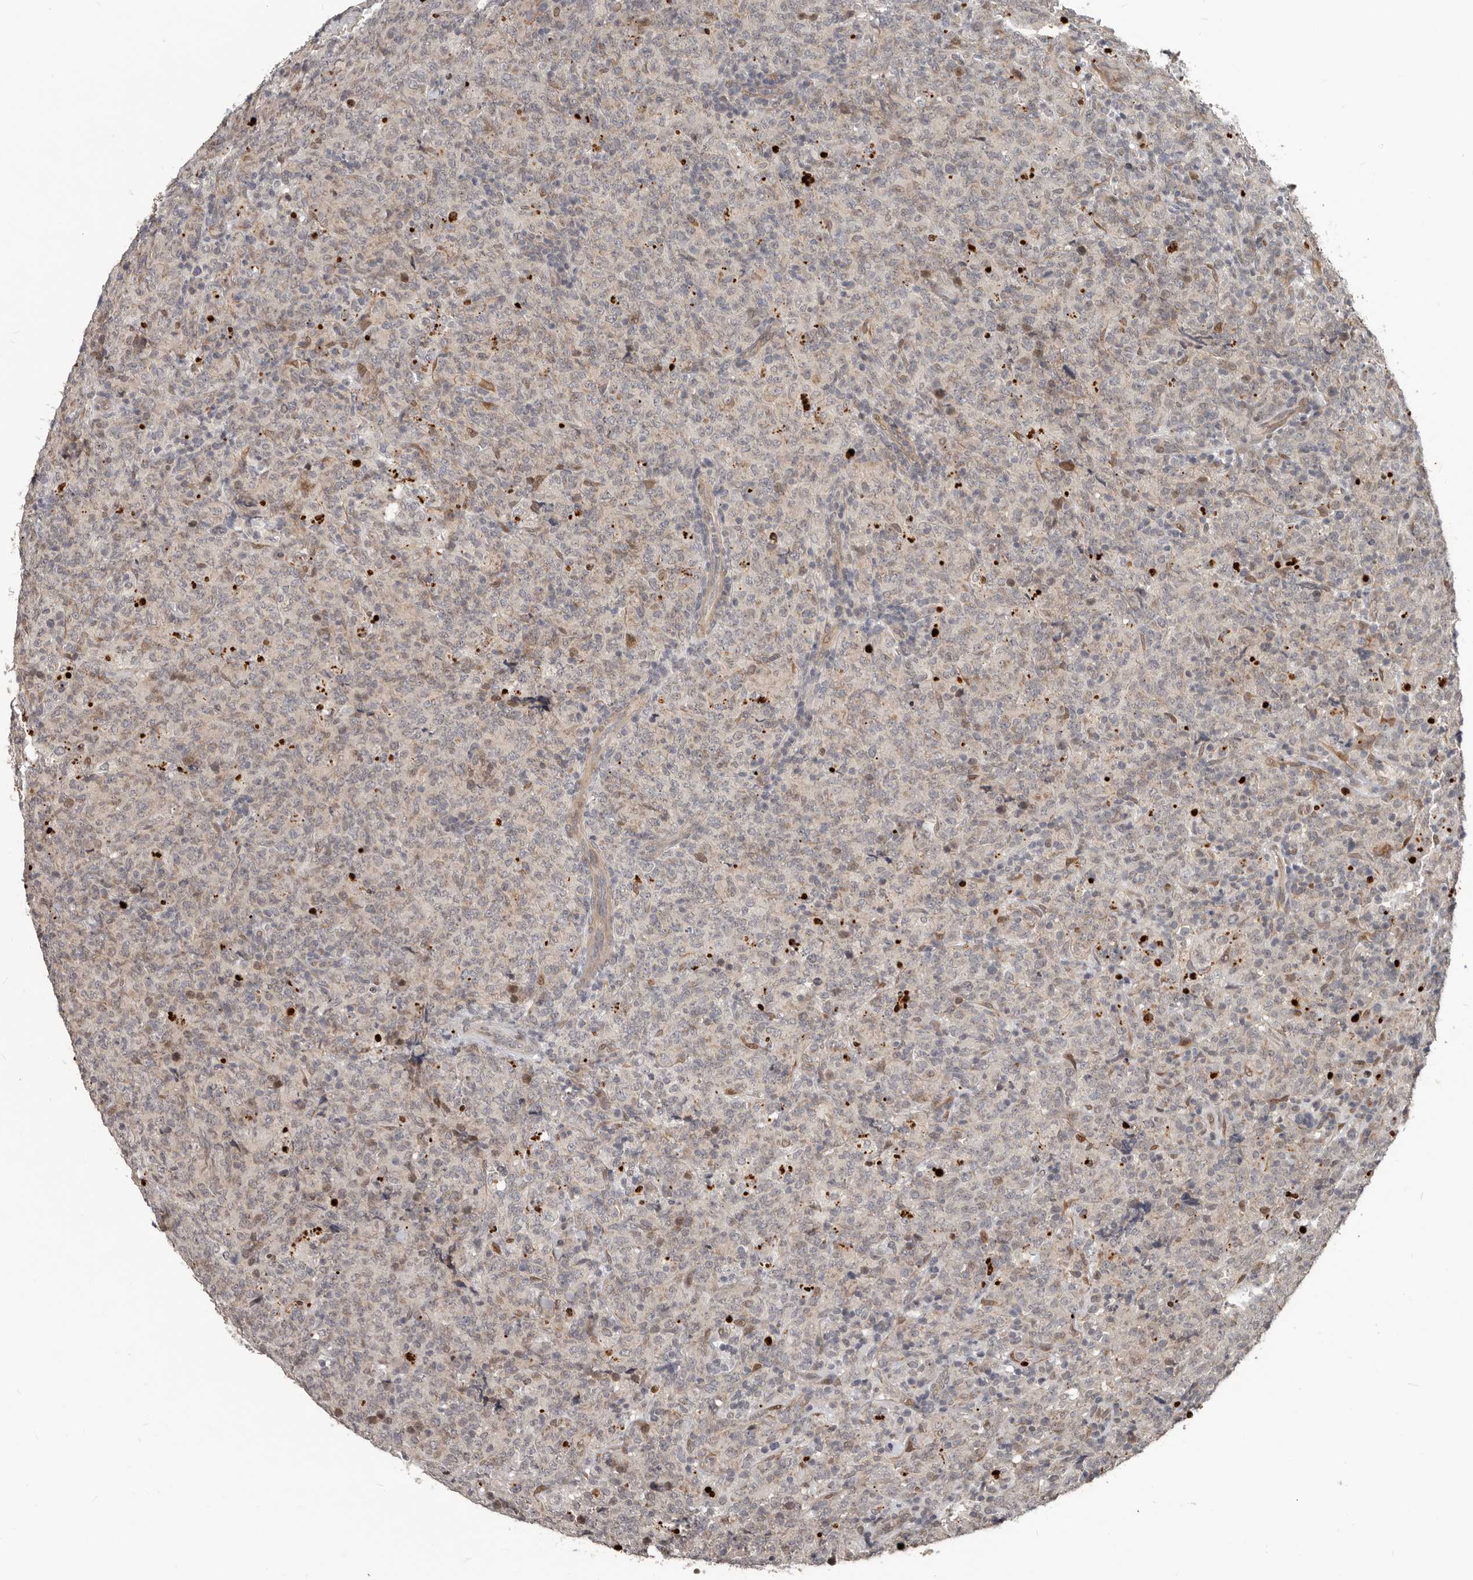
{"staining": {"intensity": "negative", "quantity": "none", "location": "none"}, "tissue": "lymphoma", "cell_type": "Tumor cells", "image_type": "cancer", "snomed": [{"axis": "morphology", "description": "Malignant lymphoma, non-Hodgkin's type, High grade"}, {"axis": "topography", "description": "Tonsil"}], "caption": "The immunohistochemistry (IHC) histopathology image has no significant staining in tumor cells of high-grade malignant lymphoma, non-Hodgkin's type tissue.", "gene": "APOL6", "patient": {"sex": "female", "age": 36}}